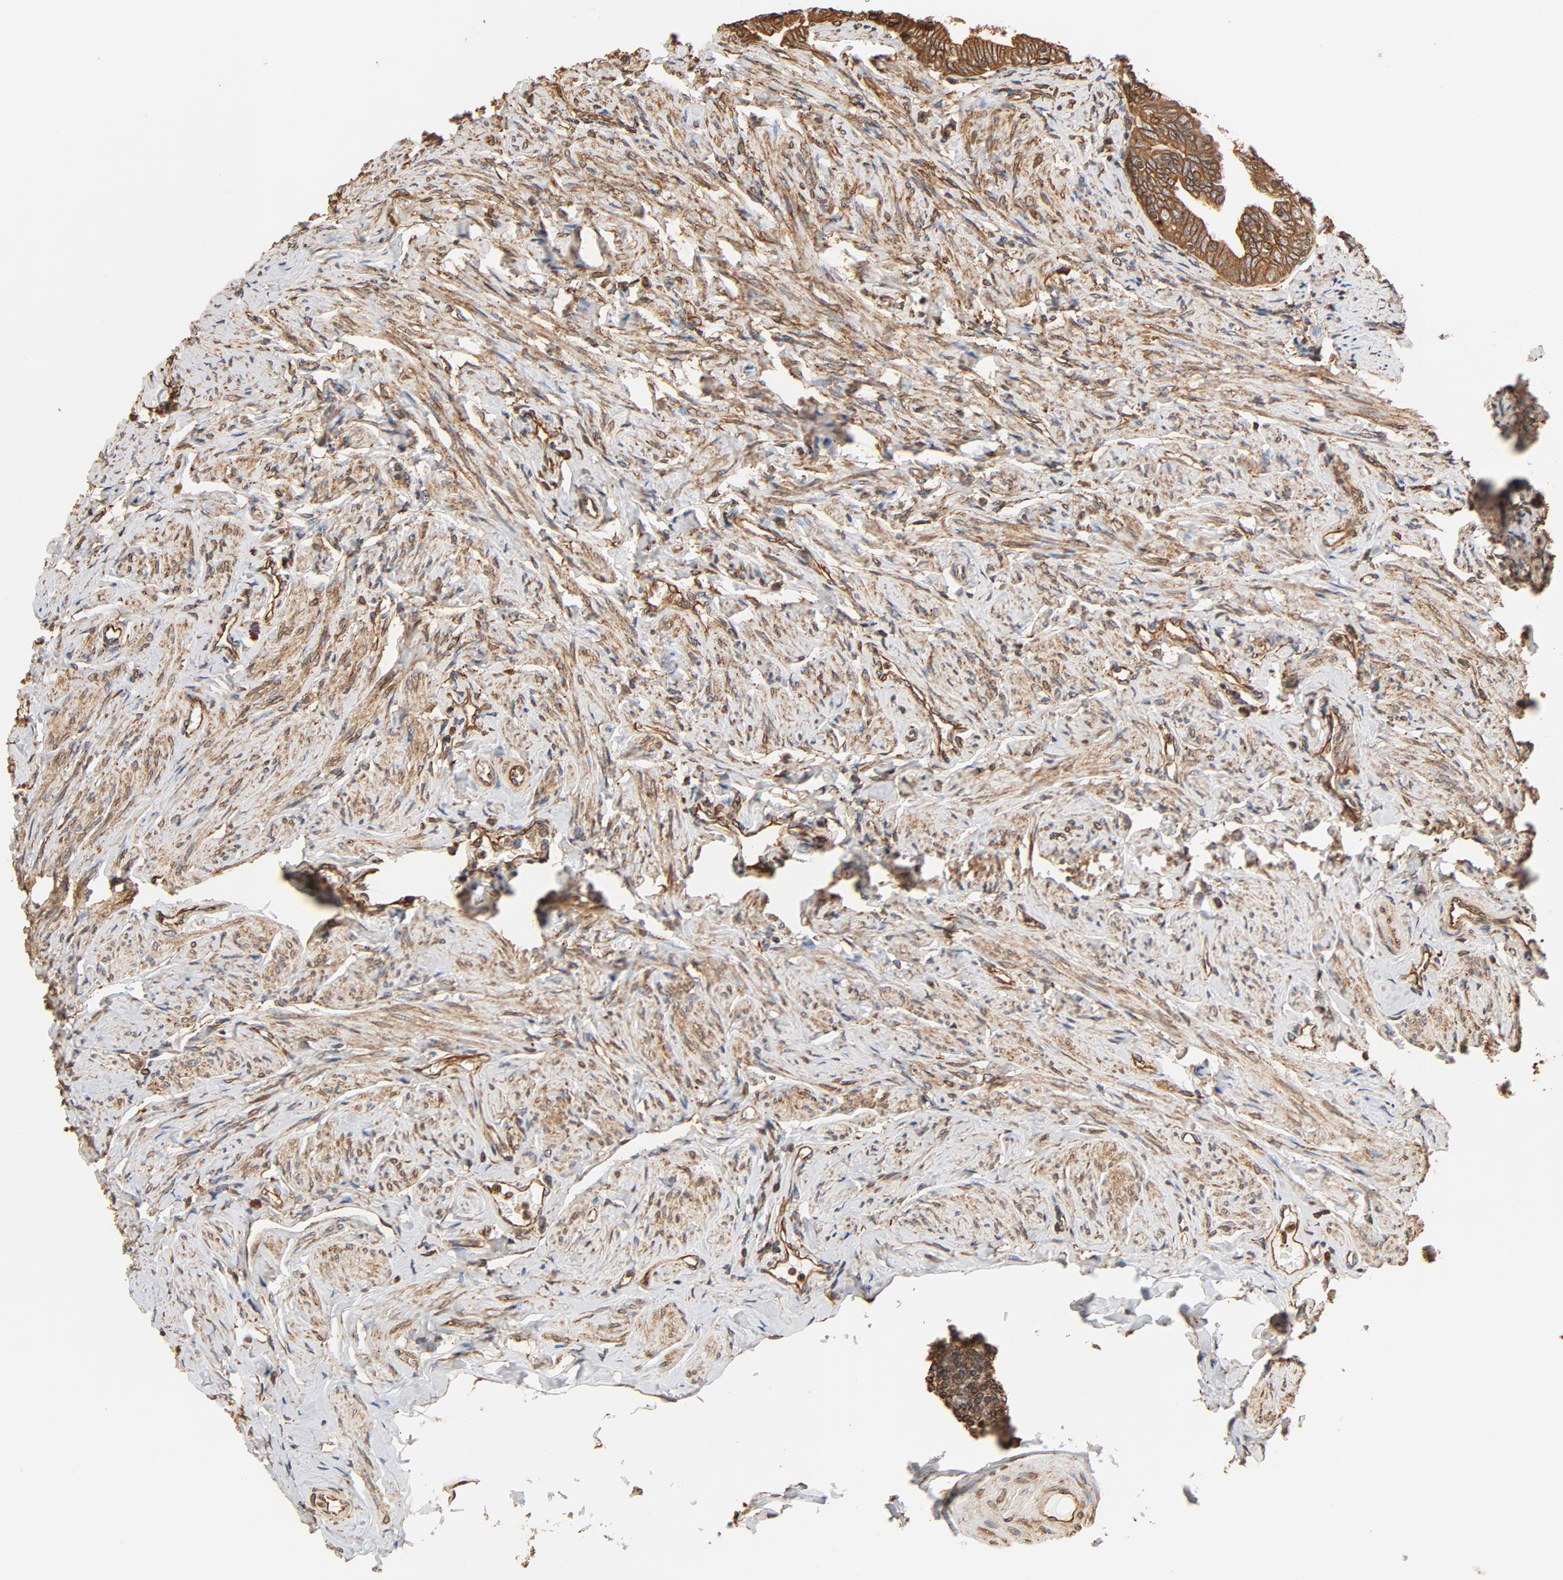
{"staining": {"intensity": "strong", "quantity": ">75%", "location": "cytoplasmic/membranous"}, "tissue": "fallopian tube", "cell_type": "Glandular cells", "image_type": "normal", "snomed": [{"axis": "morphology", "description": "Normal tissue, NOS"}, {"axis": "topography", "description": "Fallopian tube"}, {"axis": "topography", "description": "Ovary"}], "caption": "DAB (3,3'-diaminobenzidine) immunohistochemical staining of unremarkable human fallopian tube demonstrates strong cytoplasmic/membranous protein expression in approximately >75% of glandular cells. (DAB (3,3'-diaminobenzidine) IHC, brown staining for protein, blue staining for nuclei).", "gene": "BCAP31", "patient": {"sex": "female", "age": 69}}